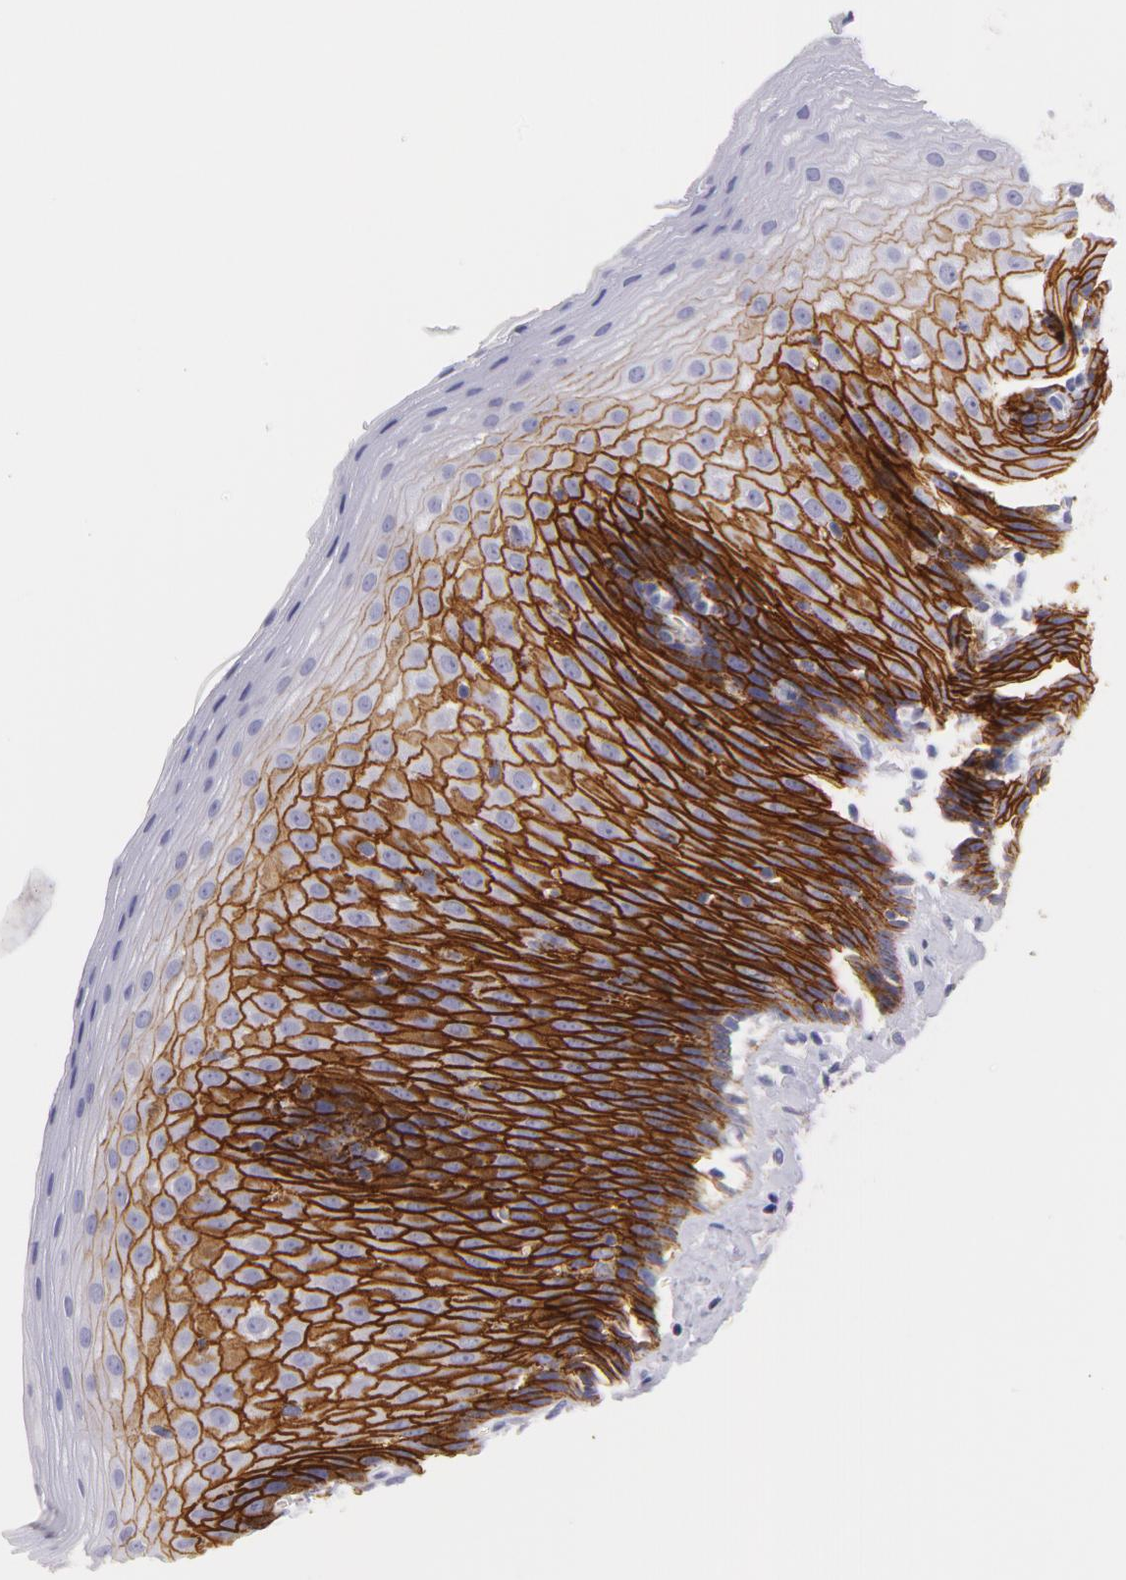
{"staining": {"intensity": "strong", "quantity": ">75%", "location": "cytoplasmic/membranous"}, "tissue": "esophagus", "cell_type": "Squamous epithelial cells", "image_type": "normal", "snomed": [{"axis": "morphology", "description": "Normal tissue, NOS"}, {"axis": "topography", "description": "Esophagus"}], "caption": "Approximately >75% of squamous epithelial cells in normal esophagus display strong cytoplasmic/membranous protein positivity as visualized by brown immunohistochemical staining.", "gene": "CD44", "patient": {"sex": "female", "age": 61}}